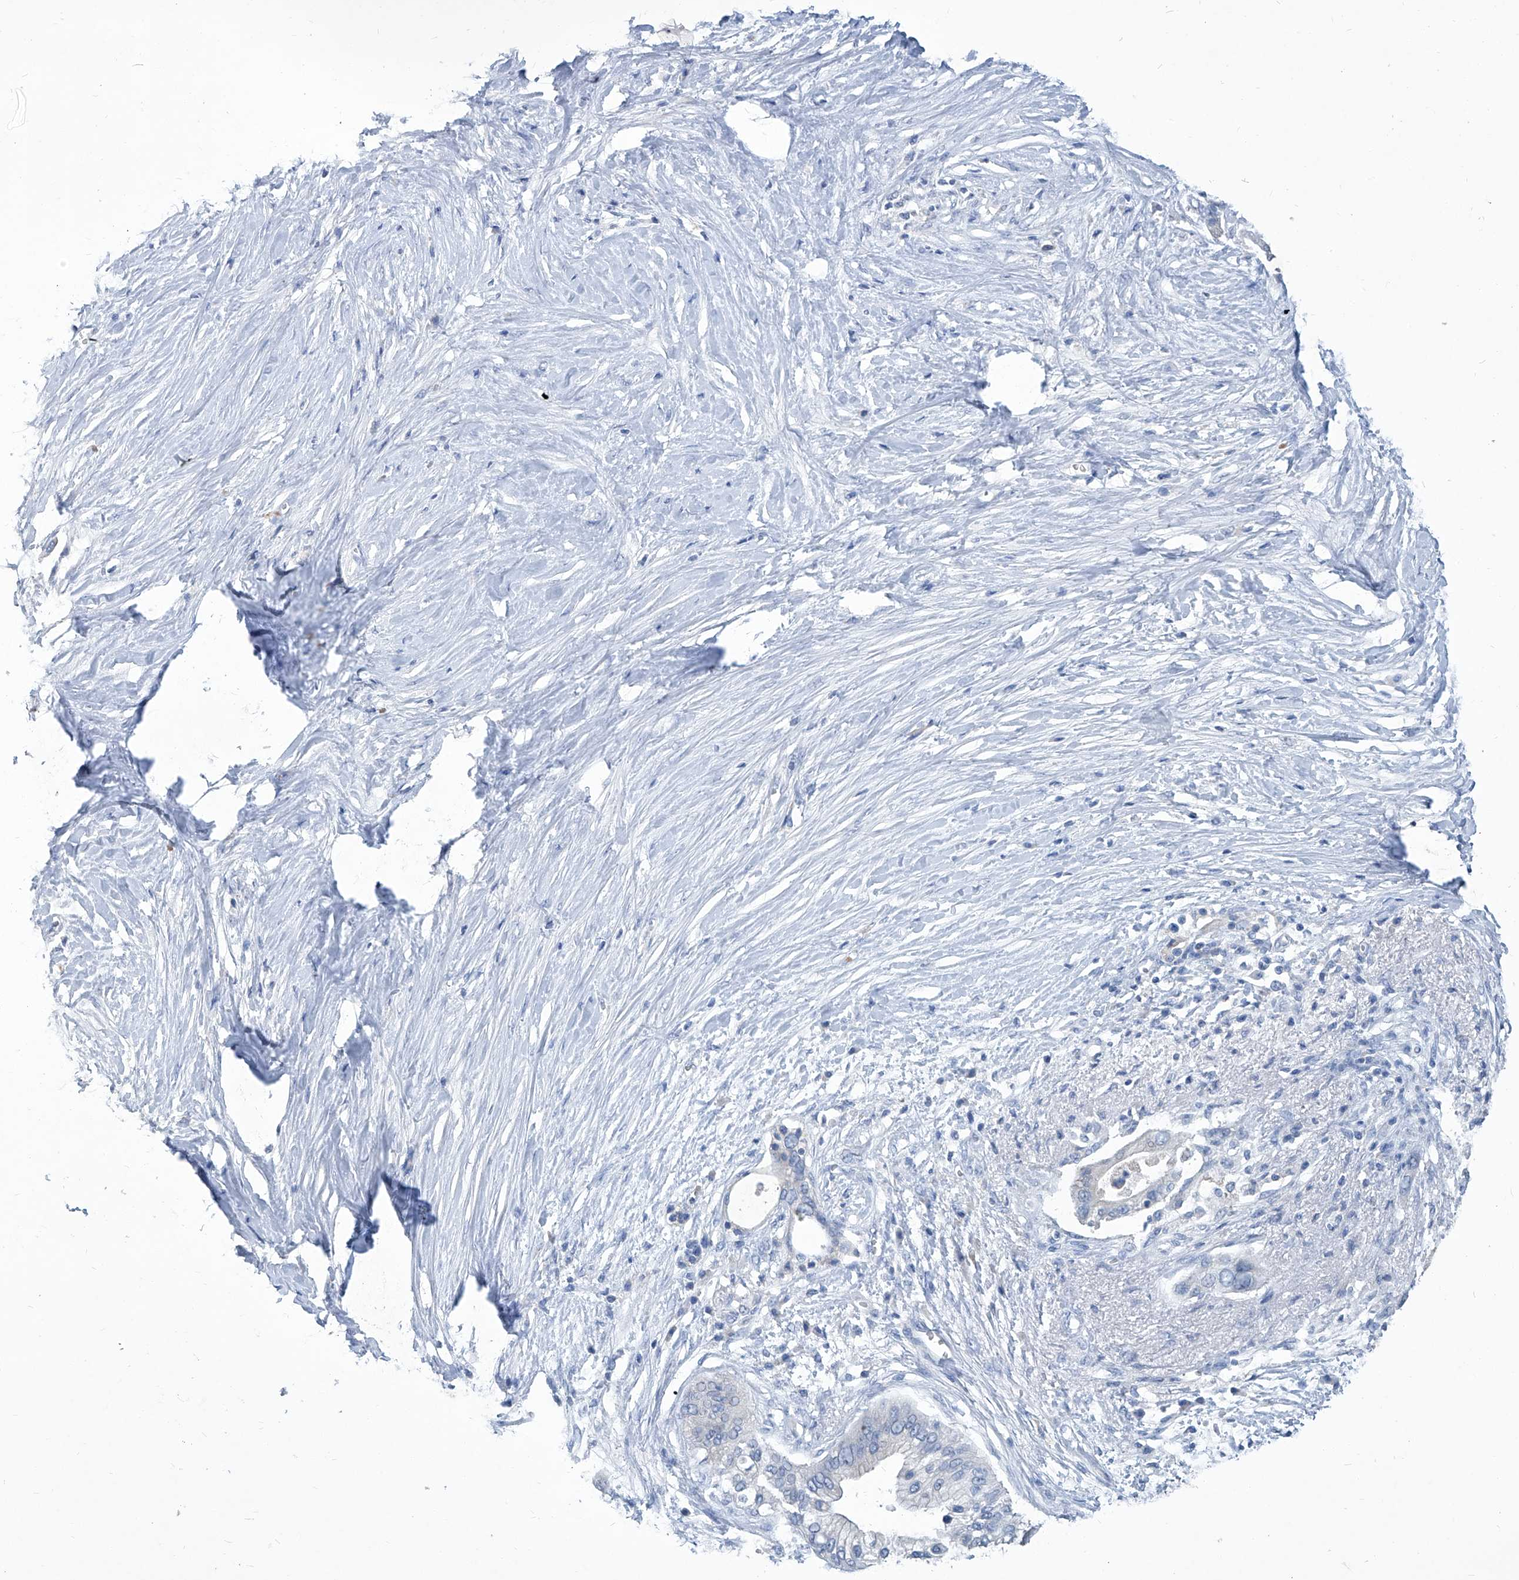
{"staining": {"intensity": "negative", "quantity": "none", "location": "none"}, "tissue": "pancreatic cancer", "cell_type": "Tumor cells", "image_type": "cancer", "snomed": [{"axis": "morphology", "description": "Normal tissue, NOS"}, {"axis": "morphology", "description": "Adenocarcinoma, NOS"}, {"axis": "topography", "description": "Pancreas"}, {"axis": "topography", "description": "Peripheral nerve tissue"}], "caption": "Immunohistochemical staining of pancreatic cancer (adenocarcinoma) shows no significant expression in tumor cells.", "gene": "MTARC1", "patient": {"sex": "male", "age": 59}}